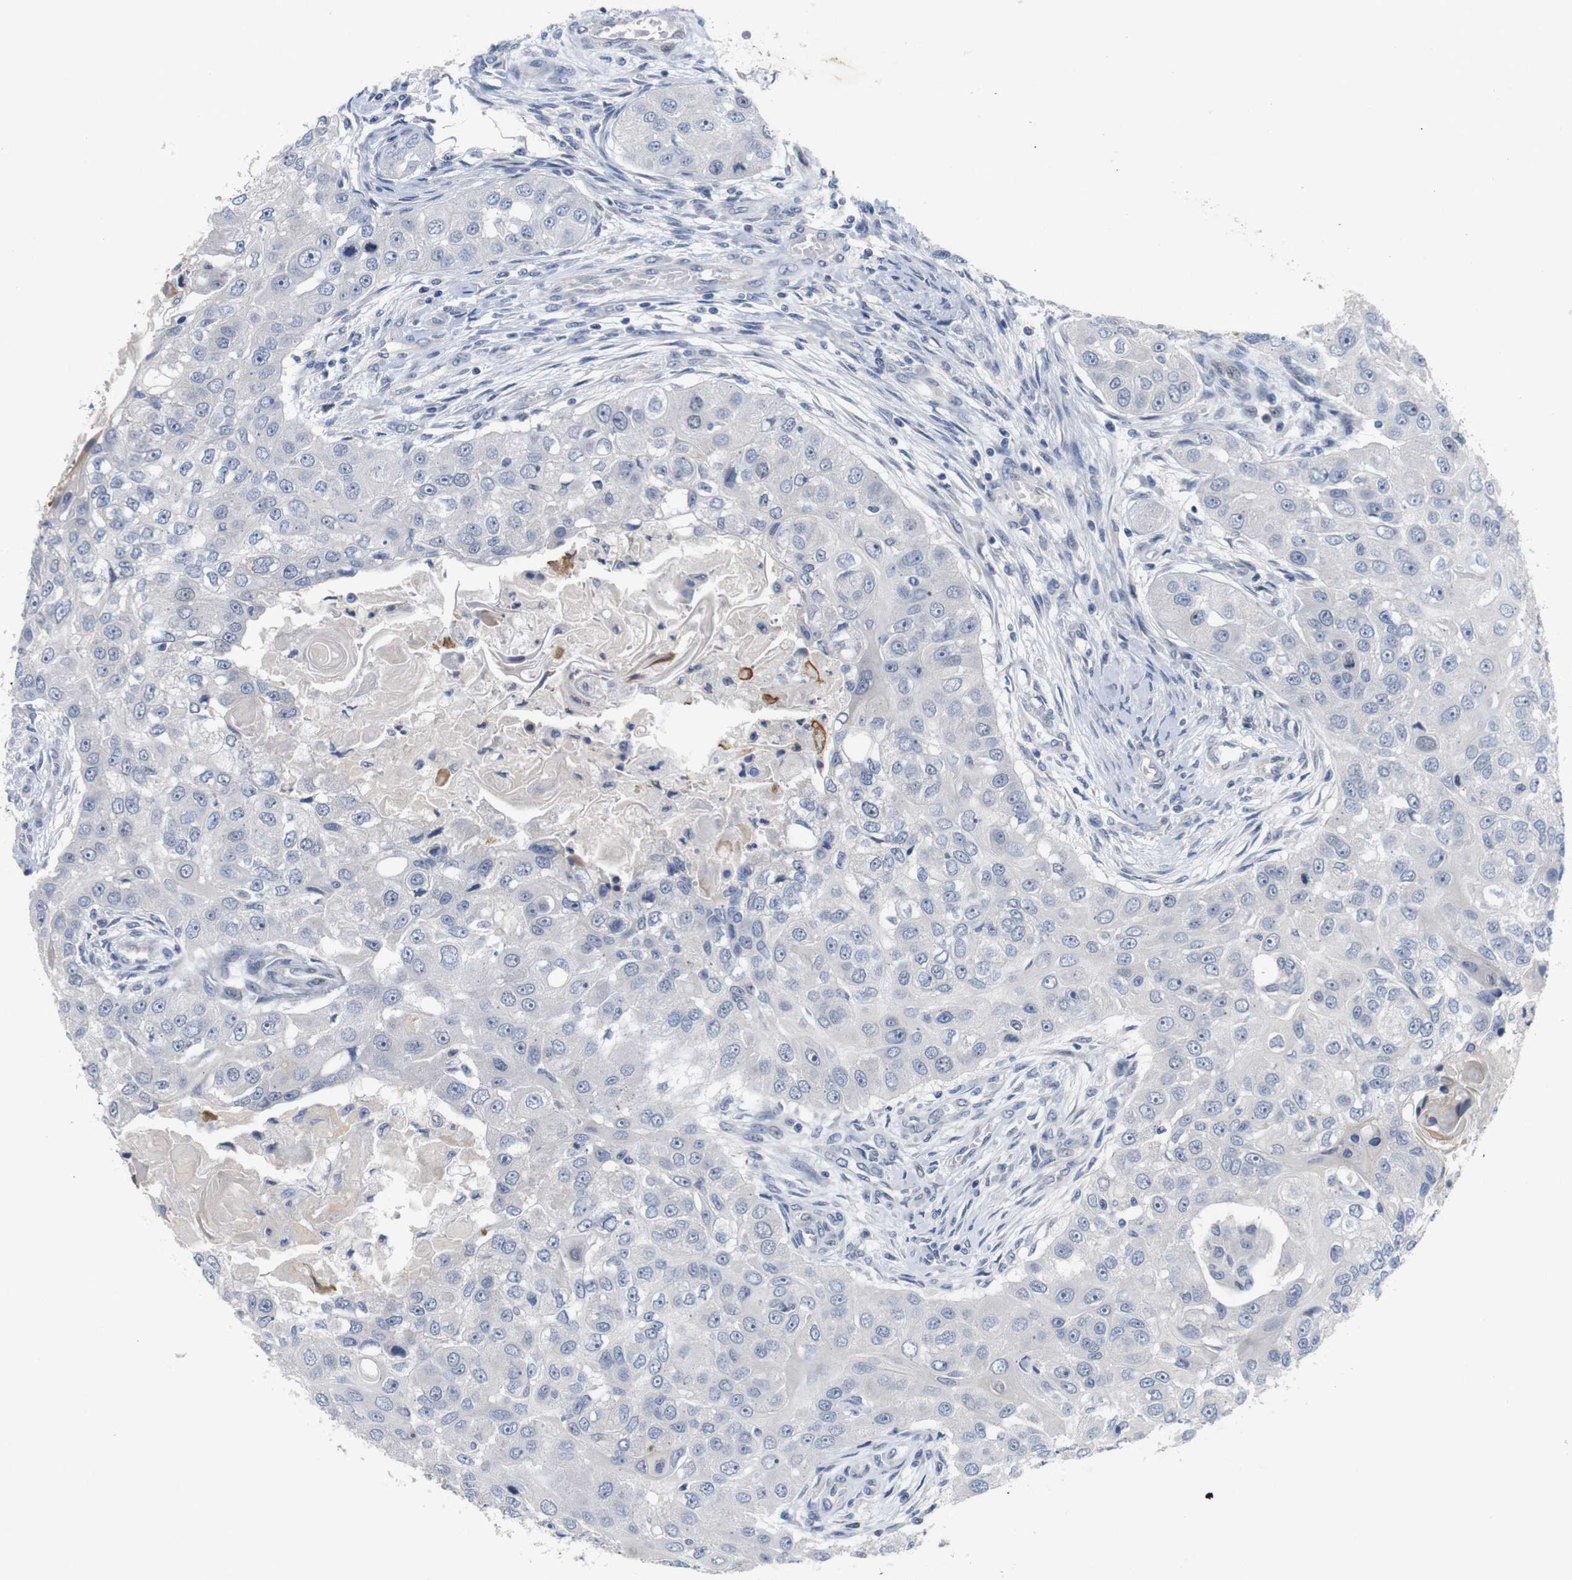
{"staining": {"intensity": "negative", "quantity": "none", "location": "none"}, "tissue": "head and neck cancer", "cell_type": "Tumor cells", "image_type": "cancer", "snomed": [{"axis": "morphology", "description": "Normal tissue, NOS"}, {"axis": "morphology", "description": "Squamous cell carcinoma, NOS"}, {"axis": "topography", "description": "Skeletal muscle"}, {"axis": "topography", "description": "Head-Neck"}], "caption": "Histopathology image shows no protein positivity in tumor cells of head and neck squamous cell carcinoma tissue. (DAB immunohistochemistry (IHC) with hematoxylin counter stain).", "gene": "CYB561", "patient": {"sex": "male", "age": 51}}